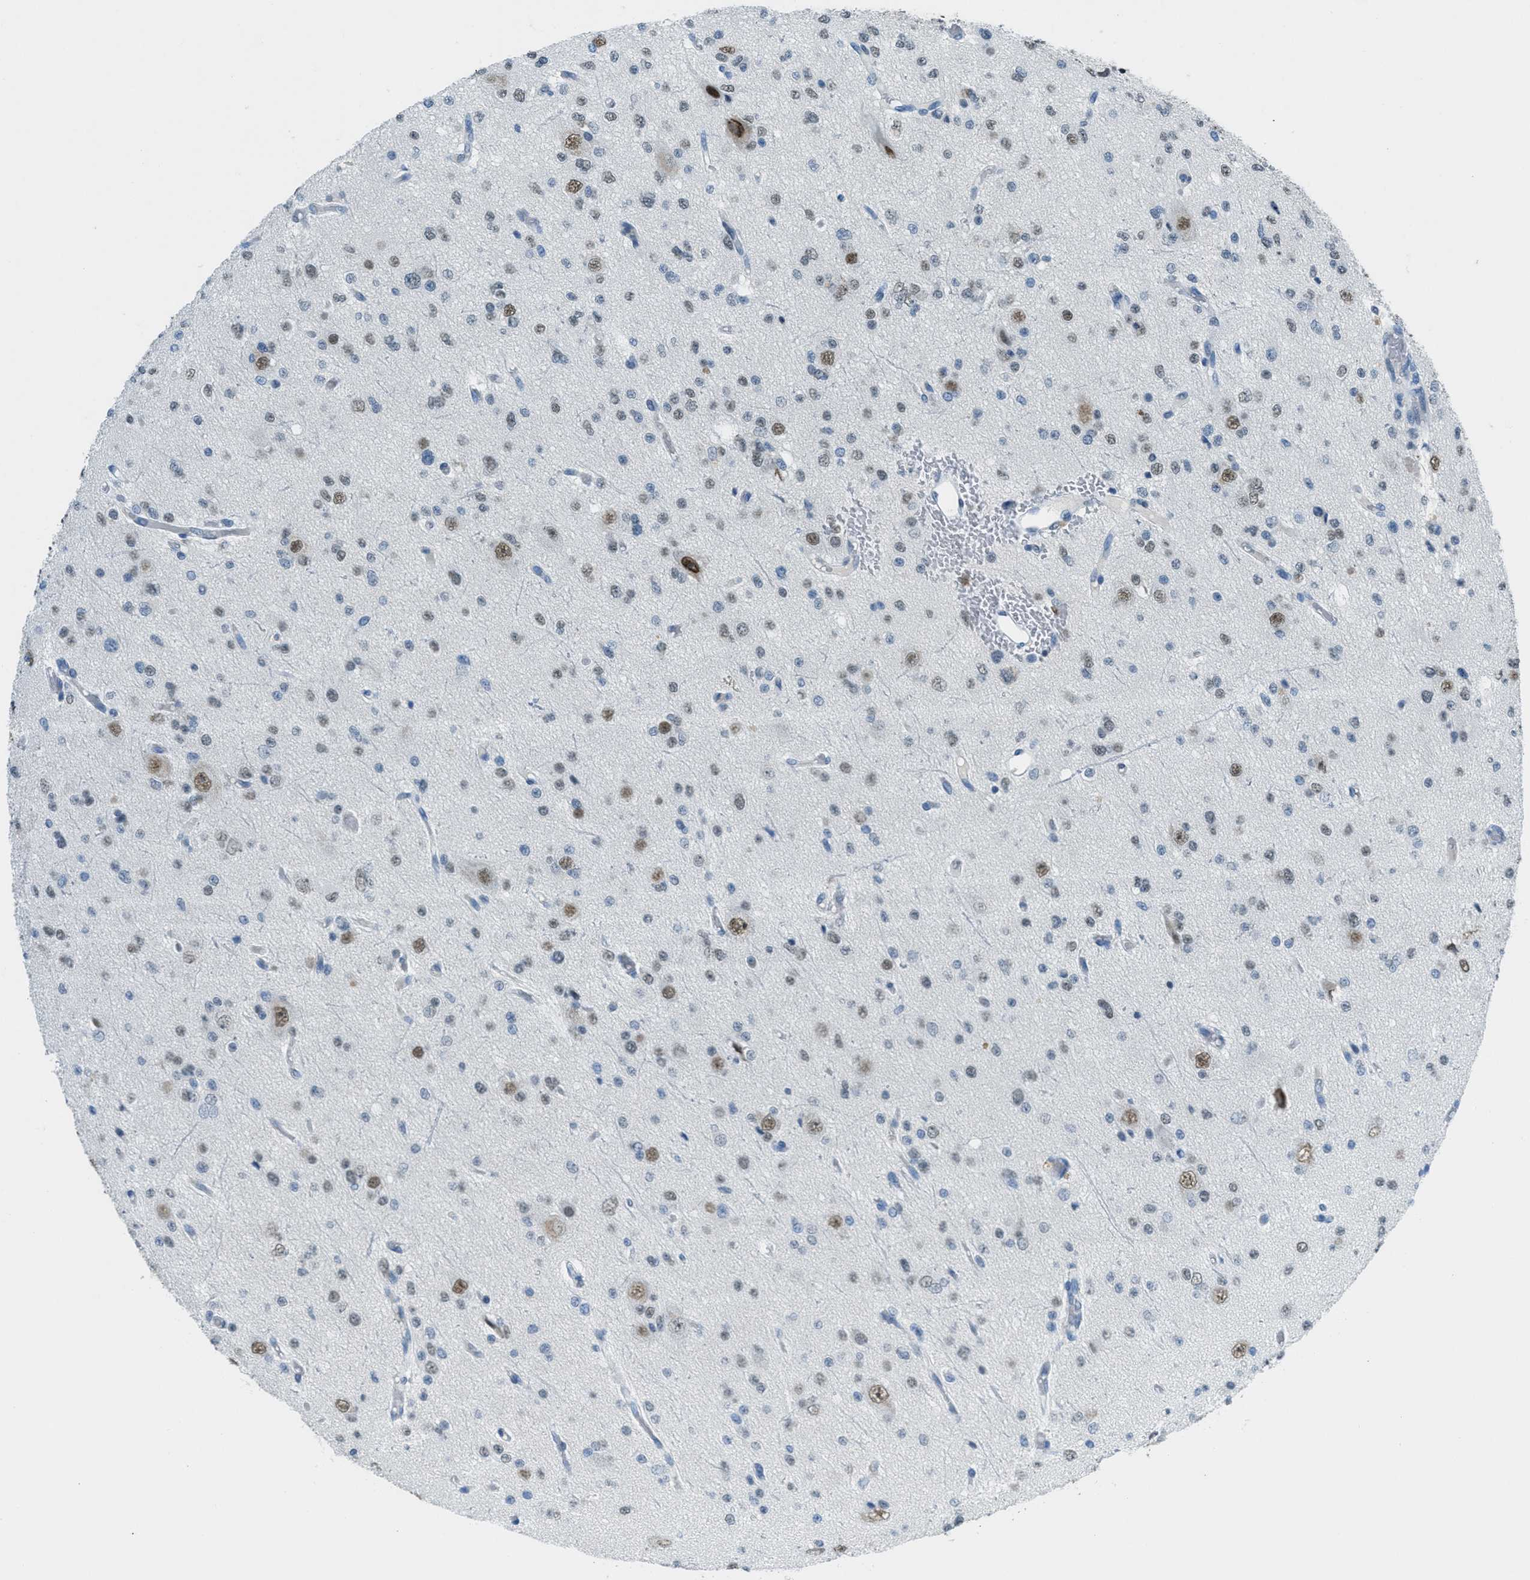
{"staining": {"intensity": "moderate", "quantity": ">75%", "location": "nuclear"}, "tissue": "glioma", "cell_type": "Tumor cells", "image_type": "cancer", "snomed": [{"axis": "morphology", "description": "Glioma, malignant, Low grade"}, {"axis": "topography", "description": "Brain"}], "caption": "Protein expression analysis of human glioma reveals moderate nuclear staining in approximately >75% of tumor cells. (brown staining indicates protein expression, while blue staining denotes nuclei).", "gene": "TTC13", "patient": {"sex": "male", "age": 38}}